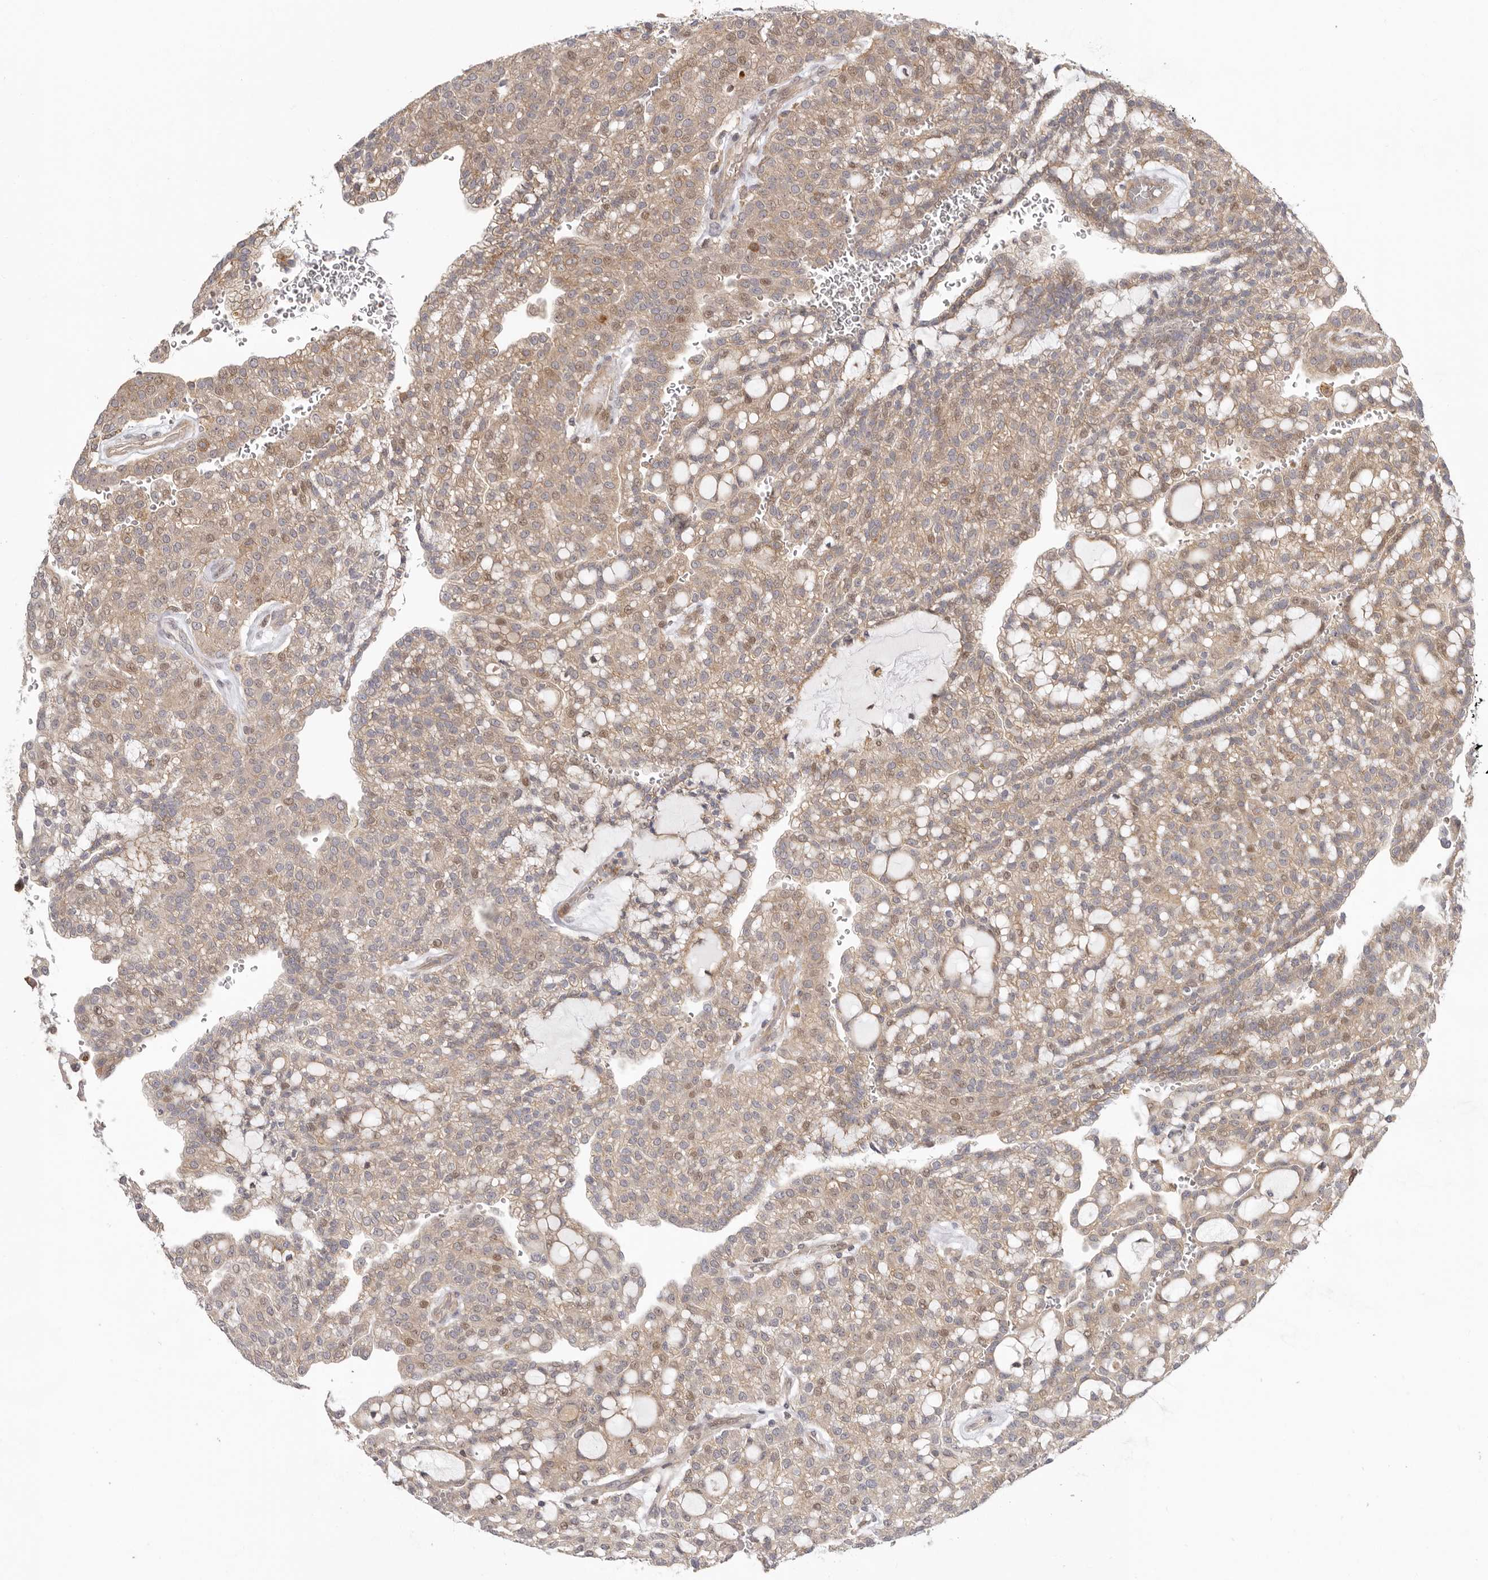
{"staining": {"intensity": "weak", "quantity": ">75%", "location": "cytoplasmic/membranous,nuclear"}, "tissue": "renal cancer", "cell_type": "Tumor cells", "image_type": "cancer", "snomed": [{"axis": "morphology", "description": "Adenocarcinoma, NOS"}, {"axis": "topography", "description": "Kidney"}], "caption": "Adenocarcinoma (renal) stained for a protein (brown) demonstrates weak cytoplasmic/membranous and nuclear positive staining in approximately >75% of tumor cells.", "gene": "MSRB2", "patient": {"sex": "male", "age": 63}}